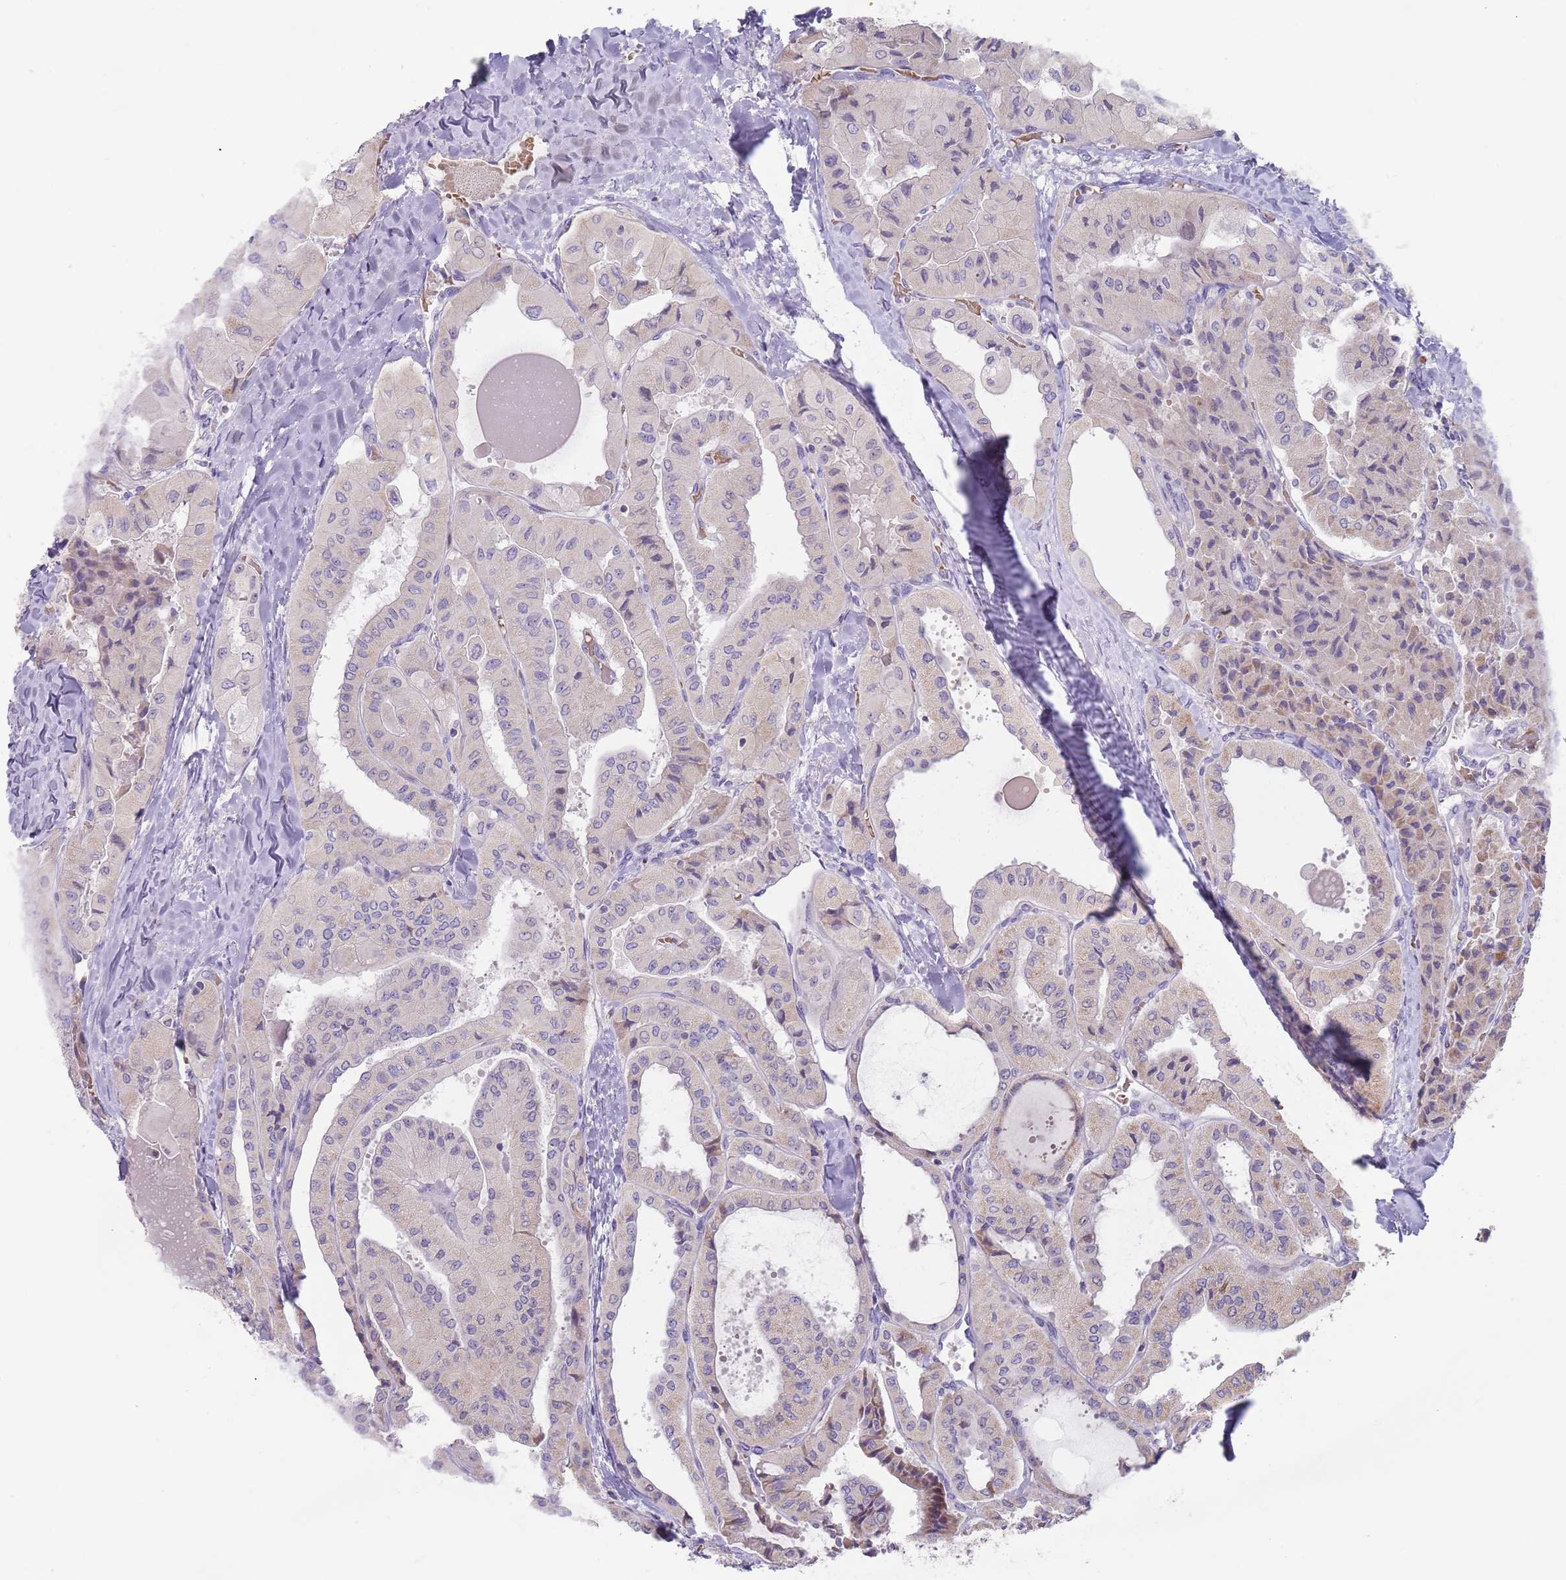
{"staining": {"intensity": "negative", "quantity": "none", "location": "none"}, "tissue": "thyroid cancer", "cell_type": "Tumor cells", "image_type": "cancer", "snomed": [{"axis": "morphology", "description": "Normal tissue, NOS"}, {"axis": "morphology", "description": "Papillary adenocarcinoma, NOS"}, {"axis": "topography", "description": "Thyroid gland"}], "caption": "Photomicrograph shows no protein expression in tumor cells of thyroid cancer (papillary adenocarcinoma) tissue.", "gene": "PRAC1", "patient": {"sex": "female", "age": 59}}